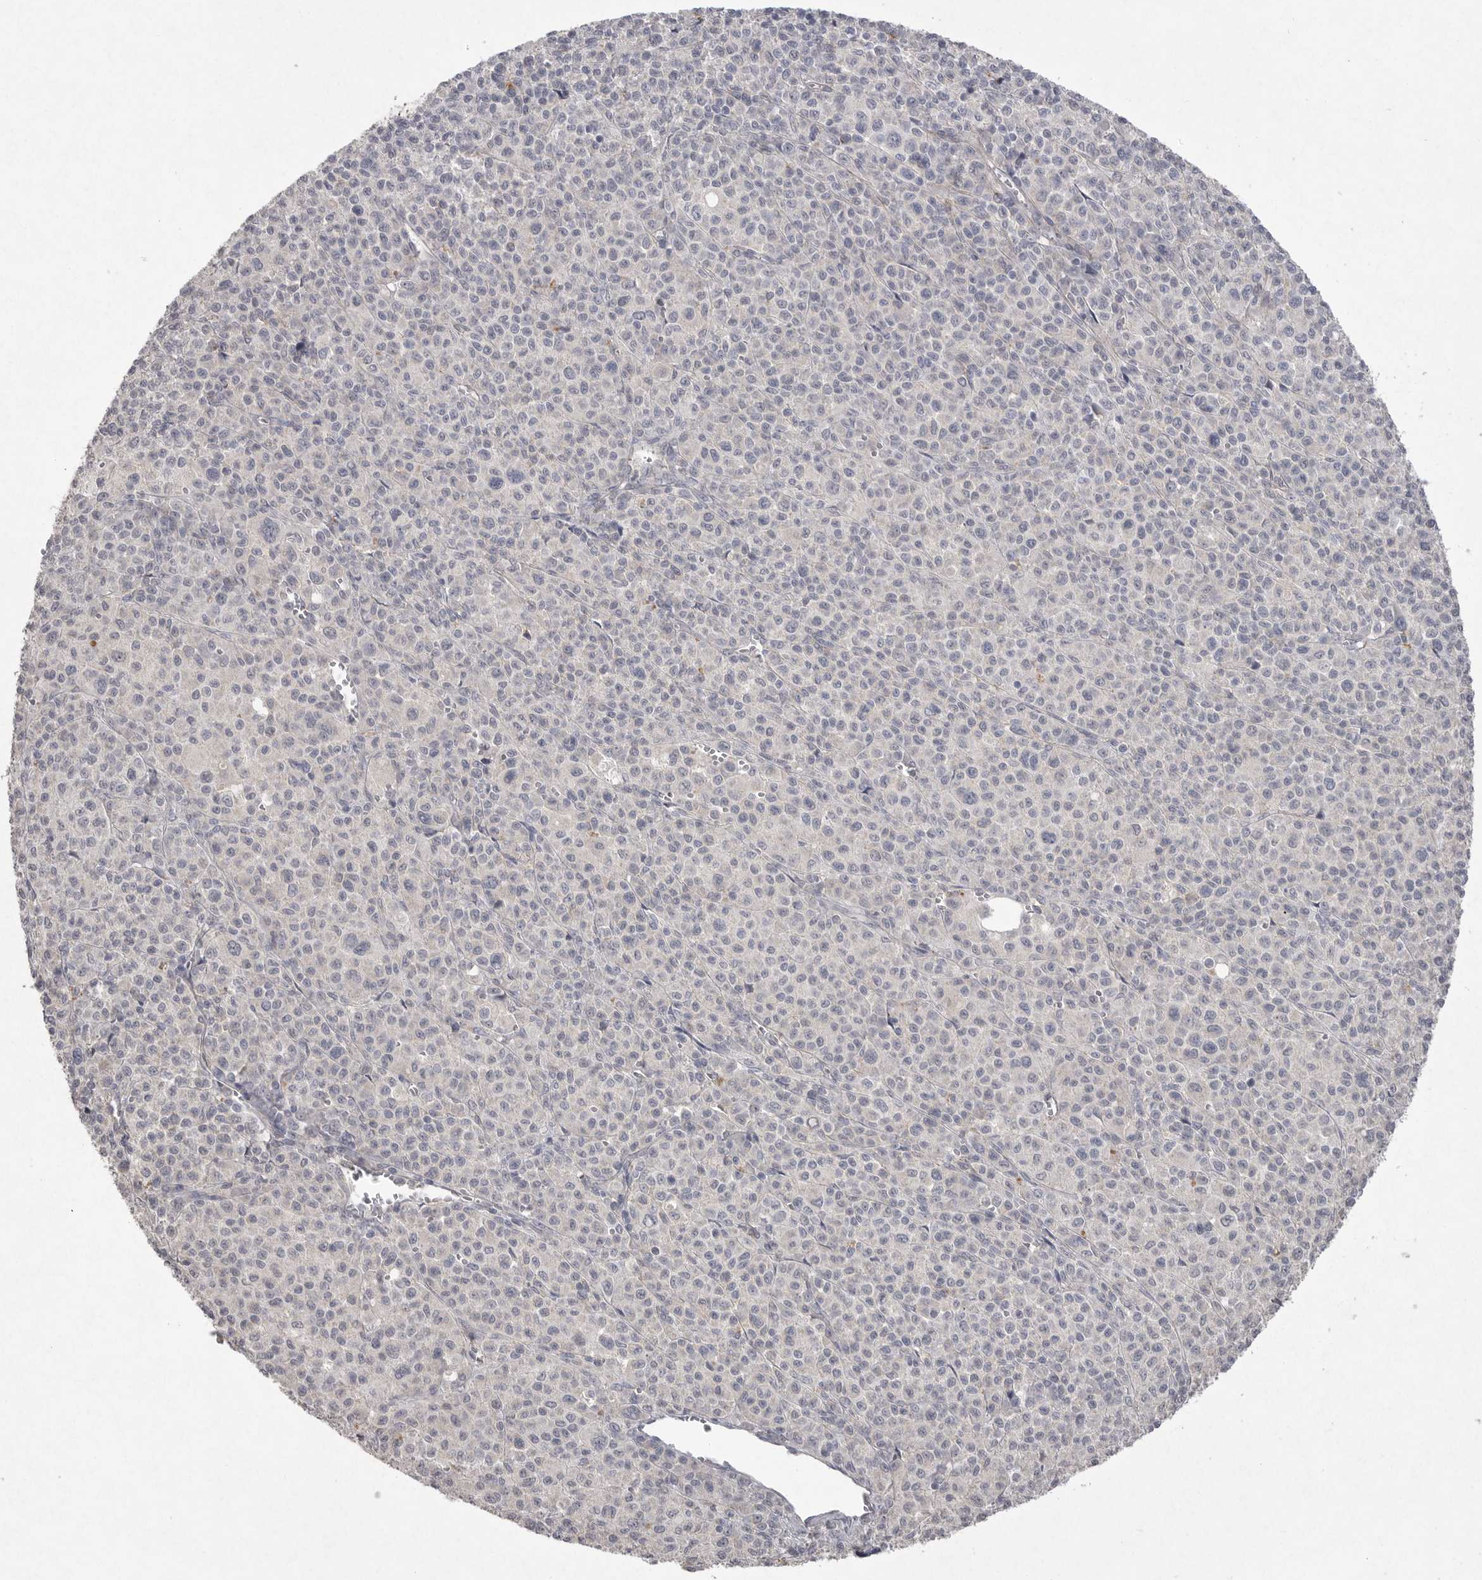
{"staining": {"intensity": "negative", "quantity": "none", "location": "none"}, "tissue": "melanoma", "cell_type": "Tumor cells", "image_type": "cancer", "snomed": [{"axis": "morphology", "description": "Malignant melanoma, Metastatic site"}, {"axis": "topography", "description": "Skin"}], "caption": "Histopathology image shows no protein positivity in tumor cells of malignant melanoma (metastatic site) tissue.", "gene": "VANGL2", "patient": {"sex": "female", "age": 74}}